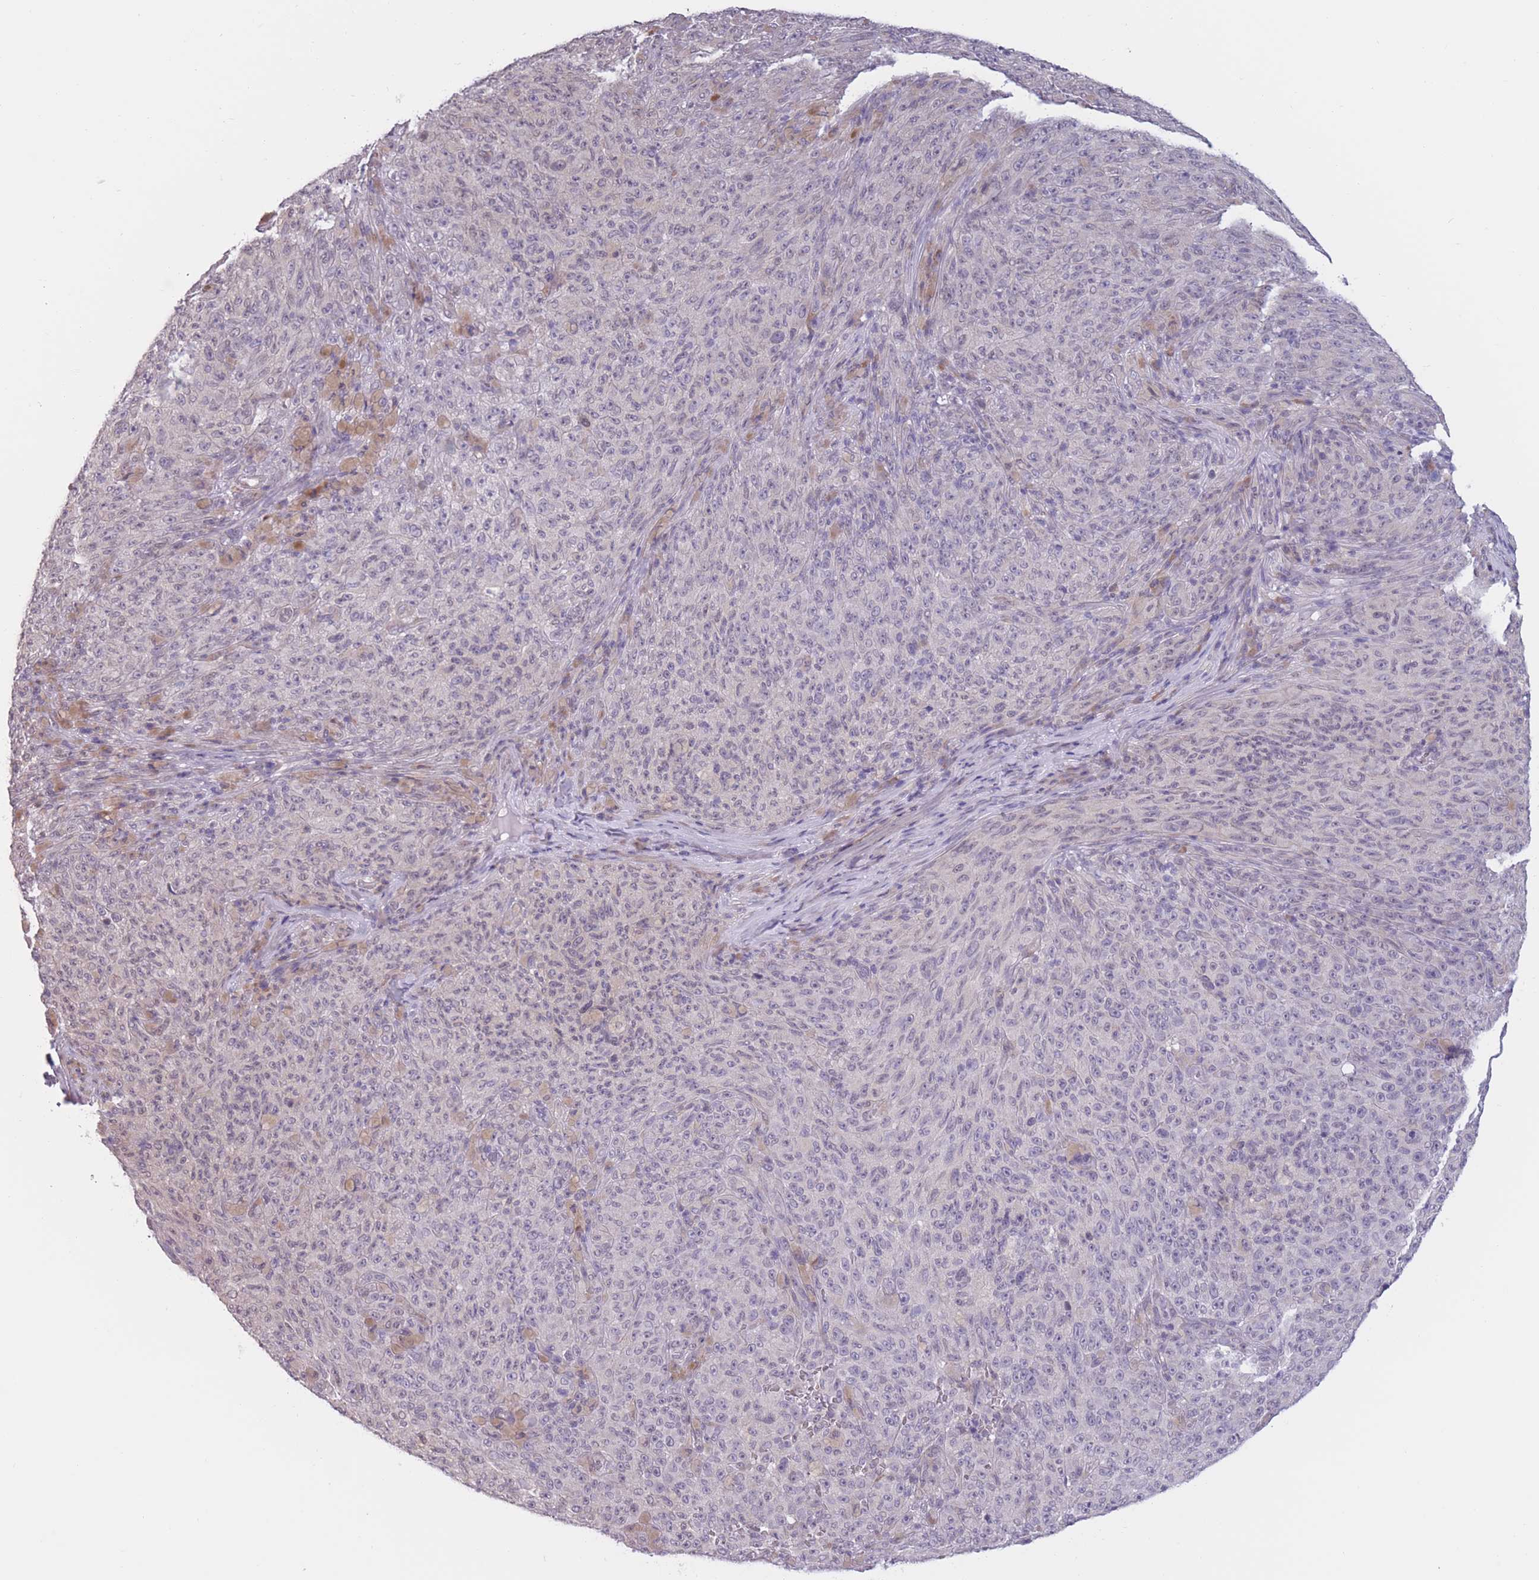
{"staining": {"intensity": "negative", "quantity": "none", "location": "none"}, "tissue": "melanoma", "cell_type": "Tumor cells", "image_type": "cancer", "snomed": [{"axis": "morphology", "description": "Malignant melanoma, NOS"}, {"axis": "topography", "description": "Skin"}], "caption": "DAB (3,3'-diaminobenzidine) immunohistochemical staining of melanoma shows no significant staining in tumor cells.", "gene": "COL27A1", "patient": {"sex": "female", "age": 82}}